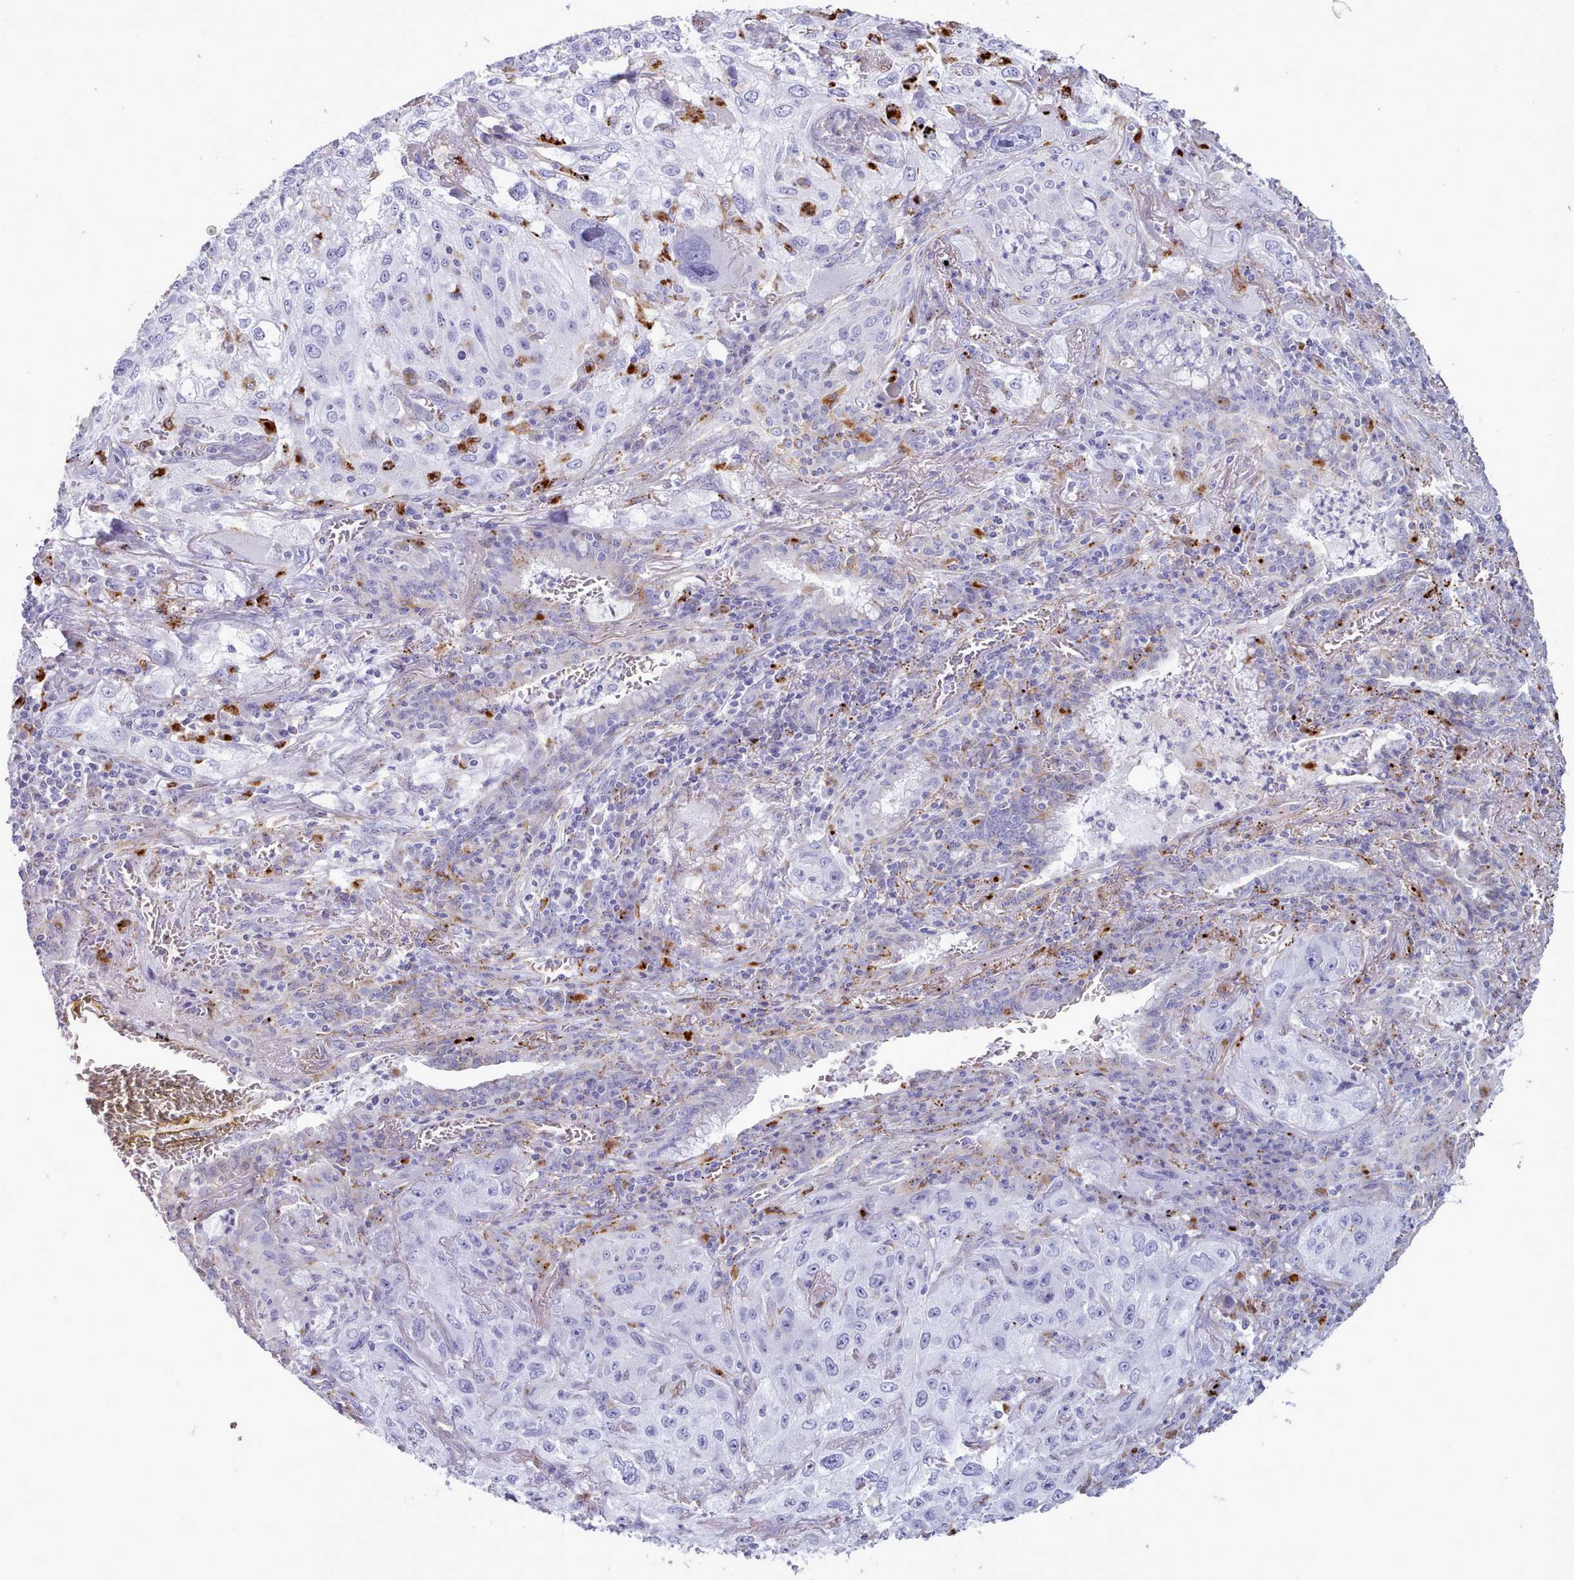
{"staining": {"intensity": "strong", "quantity": "<25%", "location": "cytoplasmic/membranous"}, "tissue": "lung cancer", "cell_type": "Tumor cells", "image_type": "cancer", "snomed": [{"axis": "morphology", "description": "Squamous cell carcinoma, NOS"}, {"axis": "topography", "description": "Lung"}], "caption": "Approximately <25% of tumor cells in lung squamous cell carcinoma show strong cytoplasmic/membranous protein expression as visualized by brown immunohistochemical staining.", "gene": "GAA", "patient": {"sex": "female", "age": 69}}